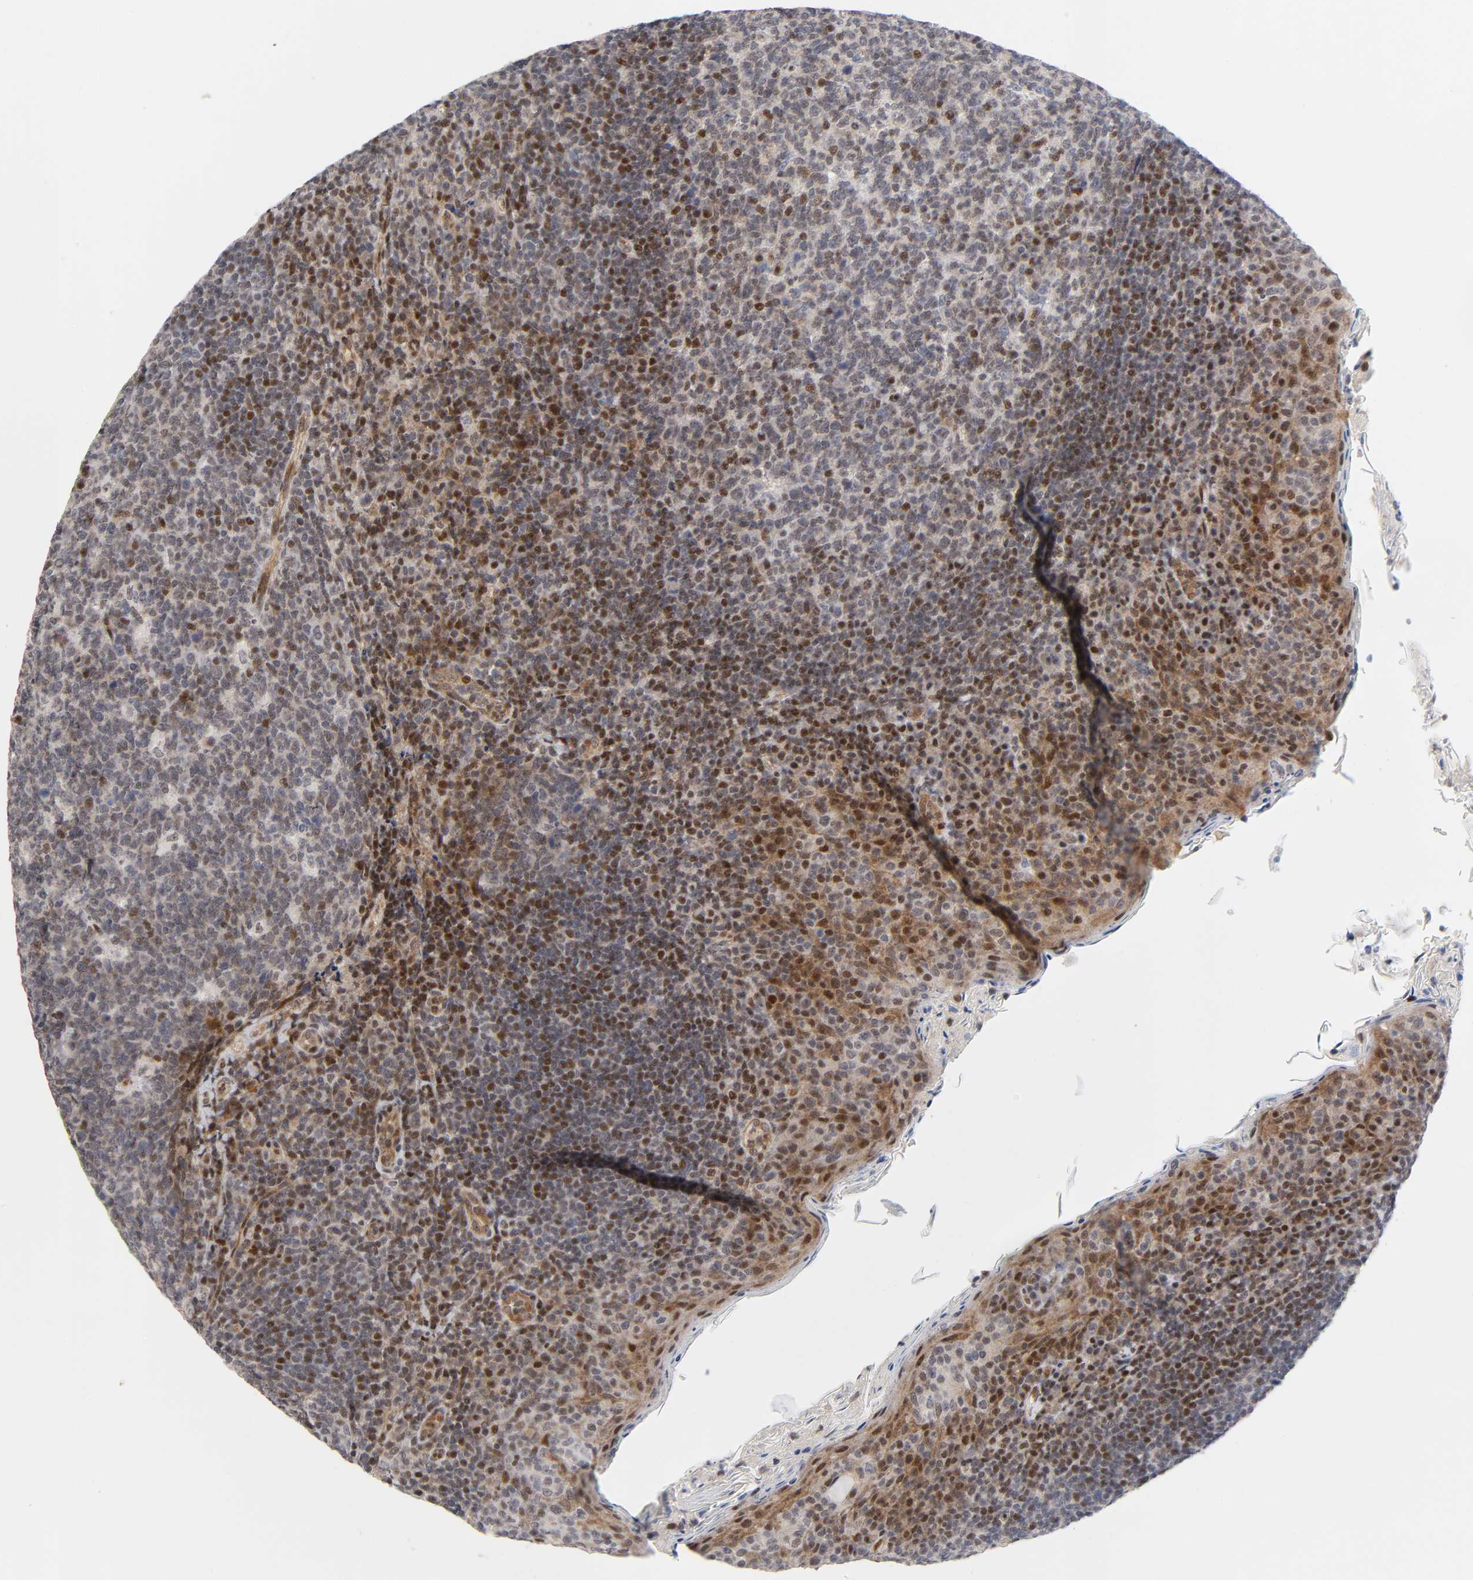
{"staining": {"intensity": "moderate", "quantity": "25%-75%", "location": "nuclear"}, "tissue": "tonsil", "cell_type": "Germinal center cells", "image_type": "normal", "snomed": [{"axis": "morphology", "description": "Normal tissue, NOS"}, {"axis": "topography", "description": "Tonsil"}], "caption": "Immunohistochemical staining of unremarkable tonsil reveals moderate nuclear protein expression in approximately 25%-75% of germinal center cells.", "gene": "STK38", "patient": {"sex": "male", "age": 17}}